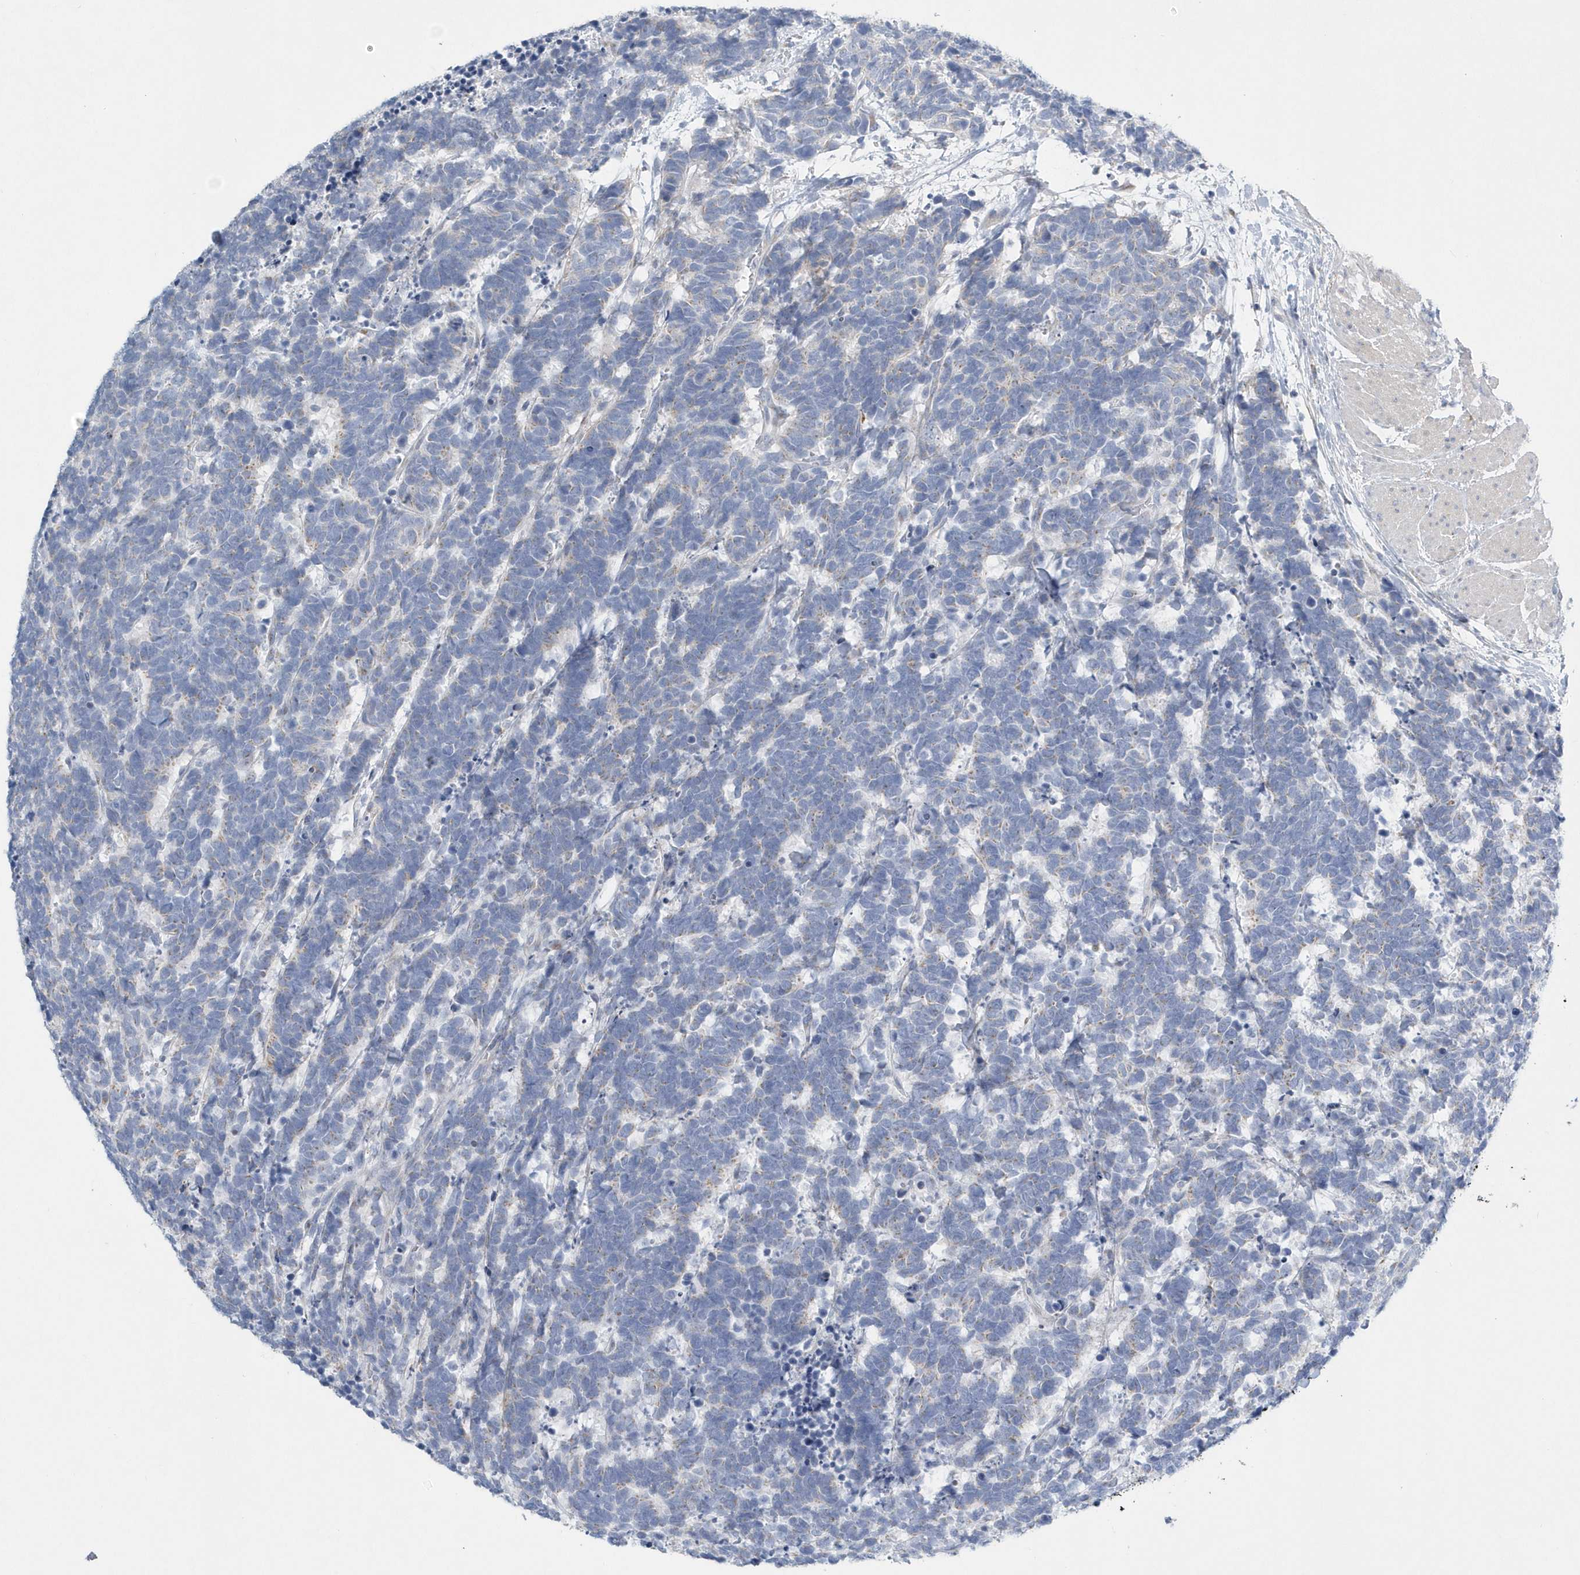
{"staining": {"intensity": "negative", "quantity": "none", "location": "none"}, "tissue": "carcinoid", "cell_type": "Tumor cells", "image_type": "cancer", "snomed": [{"axis": "morphology", "description": "Carcinoma, NOS"}, {"axis": "morphology", "description": "Carcinoid, malignant, NOS"}, {"axis": "topography", "description": "Urinary bladder"}], "caption": "Tumor cells show no significant staining in malignant carcinoid.", "gene": "SPATA18", "patient": {"sex": "male", "age": 57}}